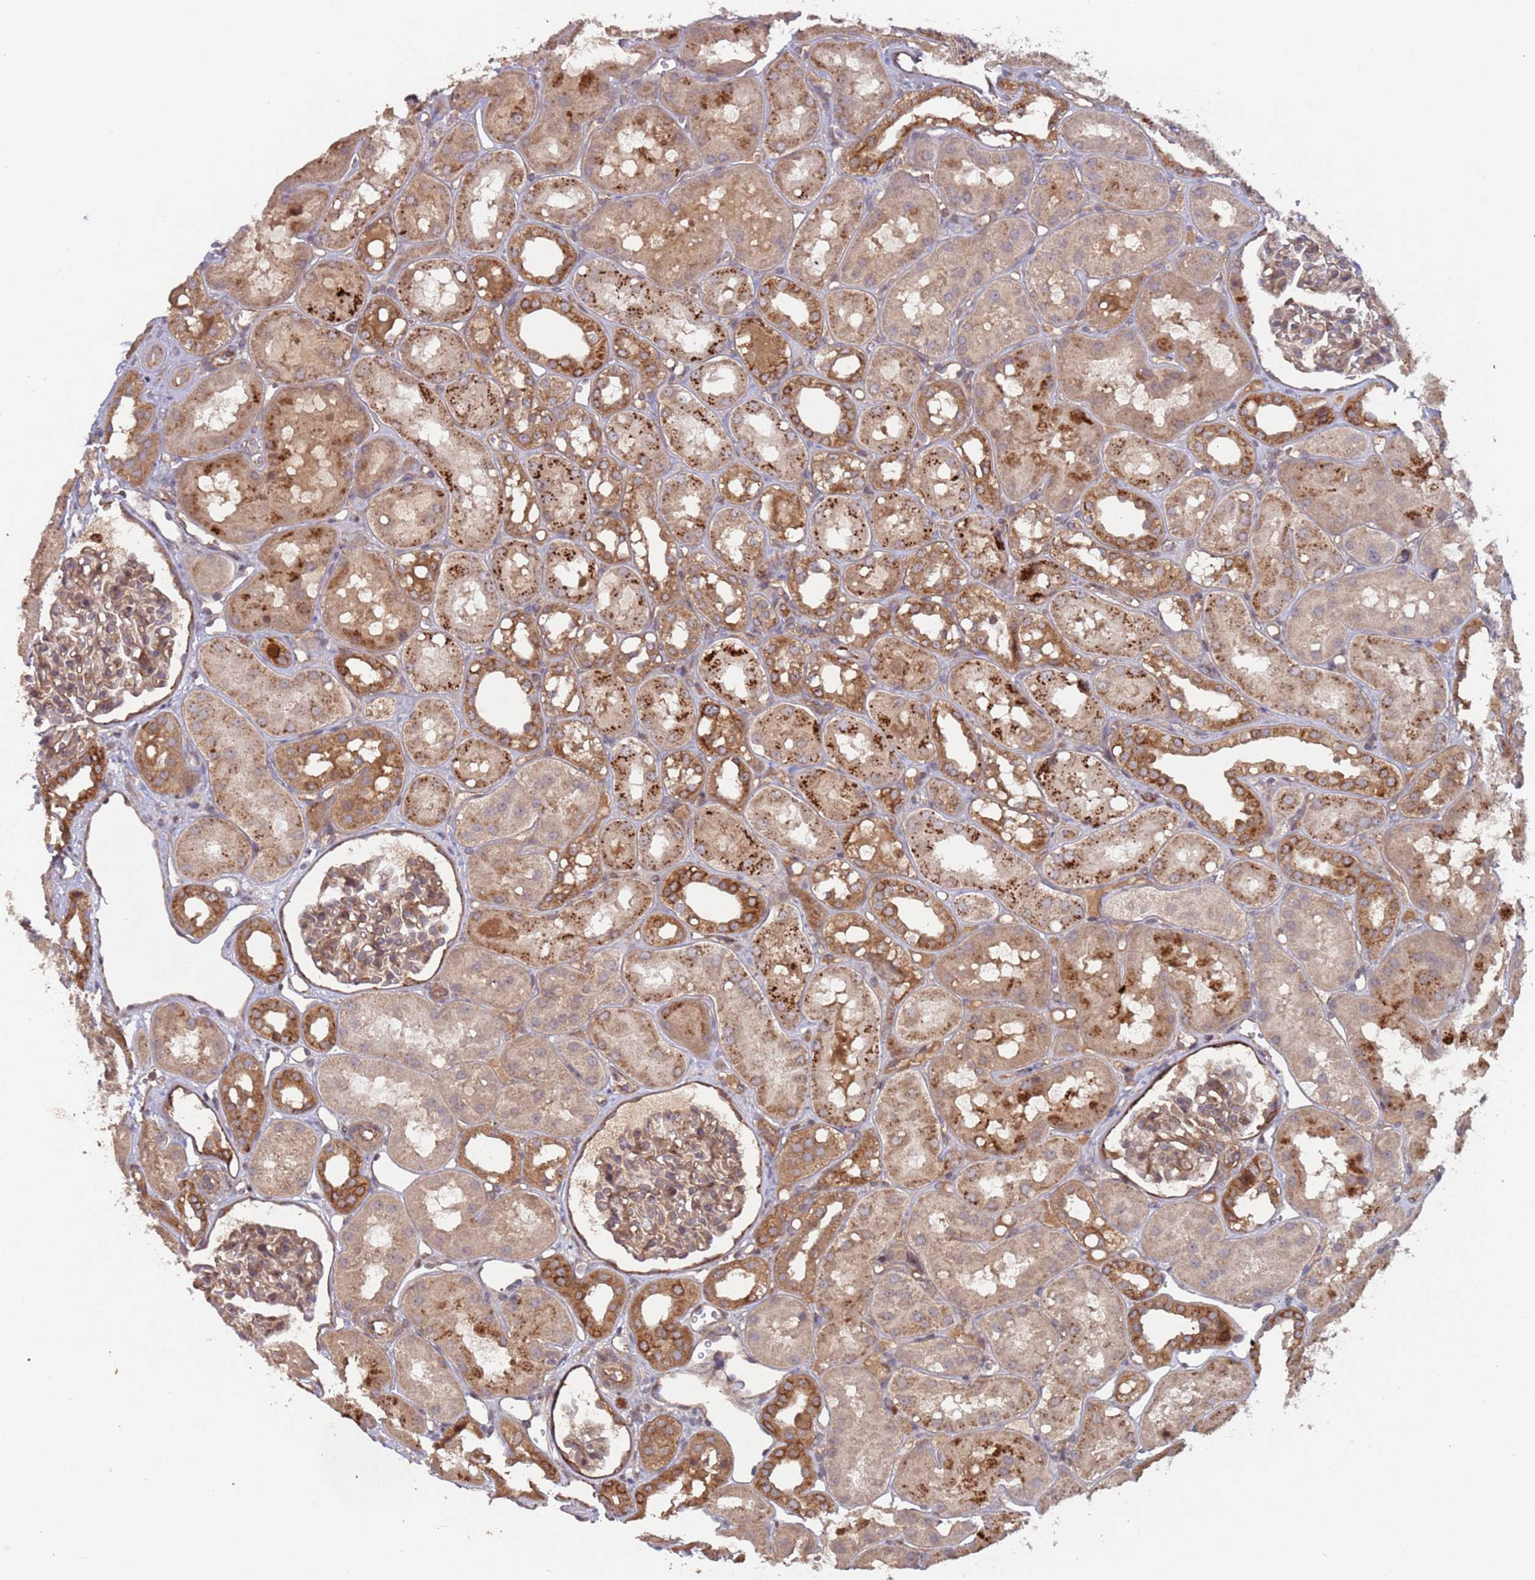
{"staining": {"intensity": "moderate", "quantity": ">75%", "location": "cytoplasmic/membranous"}, "tissue": "kidney", "cell_type": "Cells in glomeruli", "image_type": "normal", "snomed": [{"axis": "morphology", "description": "Normal tissue, NOS"}, {"axis": "topography", "description": "Kidney"}], "caption": "High-magnification brightfield microscopy of unremarkable kidney stained with DAB (brown) and counterstained with hematoxylin (blue). cells in glomeruli exhibit moderate cytoplasmic/membranous staining is identified in about>75% of cells.", "gene": "KANSL1L", "patient": {"sex": "male", "age": 16}}